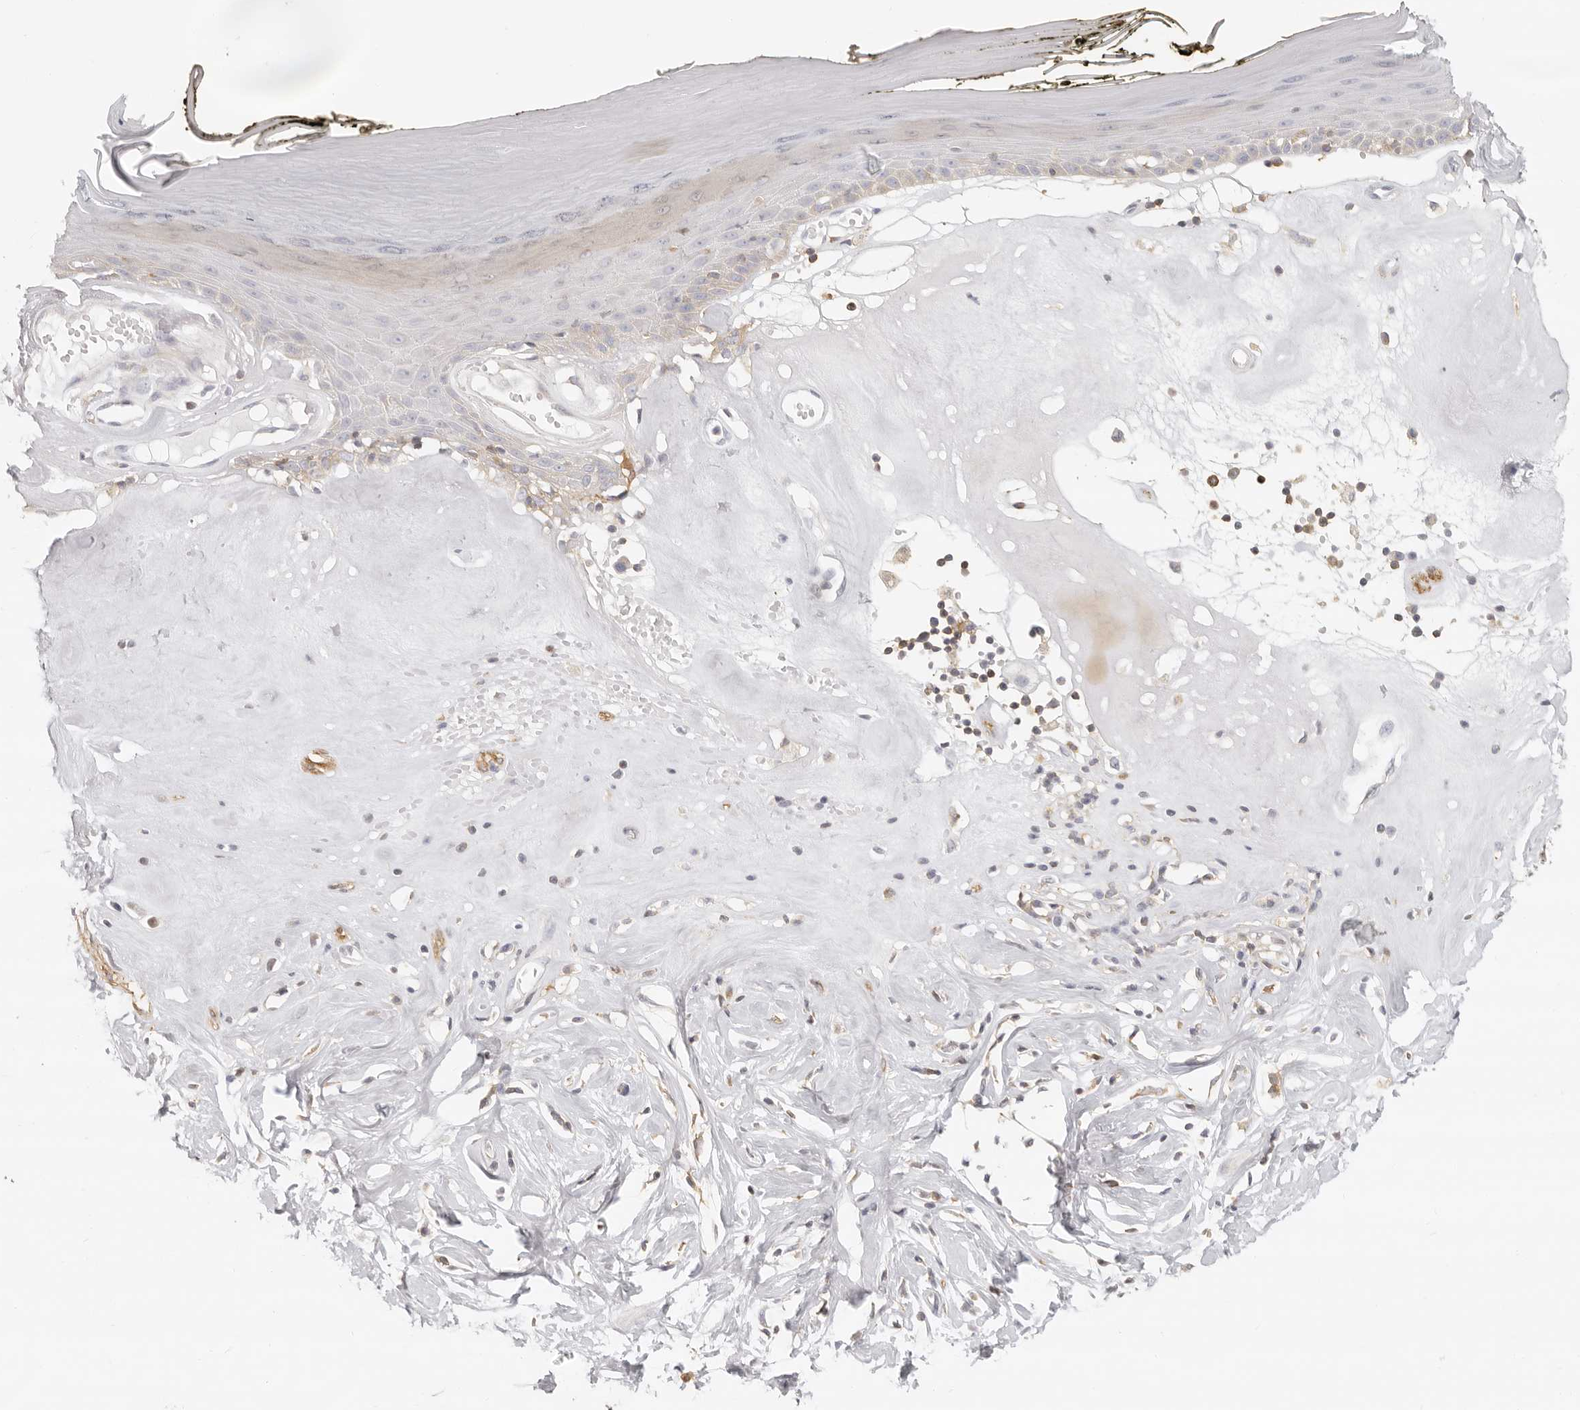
{"staining": {"intensity": "weak", "quantity": "<25%", "location": "cytoplasmic/membranous"}, "tissue": "skin", "cell_type": "Epidermal cells", "image_type": "normal", "snomed": [{"axis": "morphology", "description": "Normal tissue, NOS"}, {"axis": "morphology", "description": "Inflammation, NOS"}, {"axis": "topography", "description": "Vulva"}], "caption": "Epidermal cells are negative for protein expression in unremarkable human skin. (DAB (3,3'-diaminobenzidine) immunohistochemistry visualized using brightfield microscopy, high magnification).", "gene": "NIBAN1", "patient": {"sex": "female", "age": 84}}